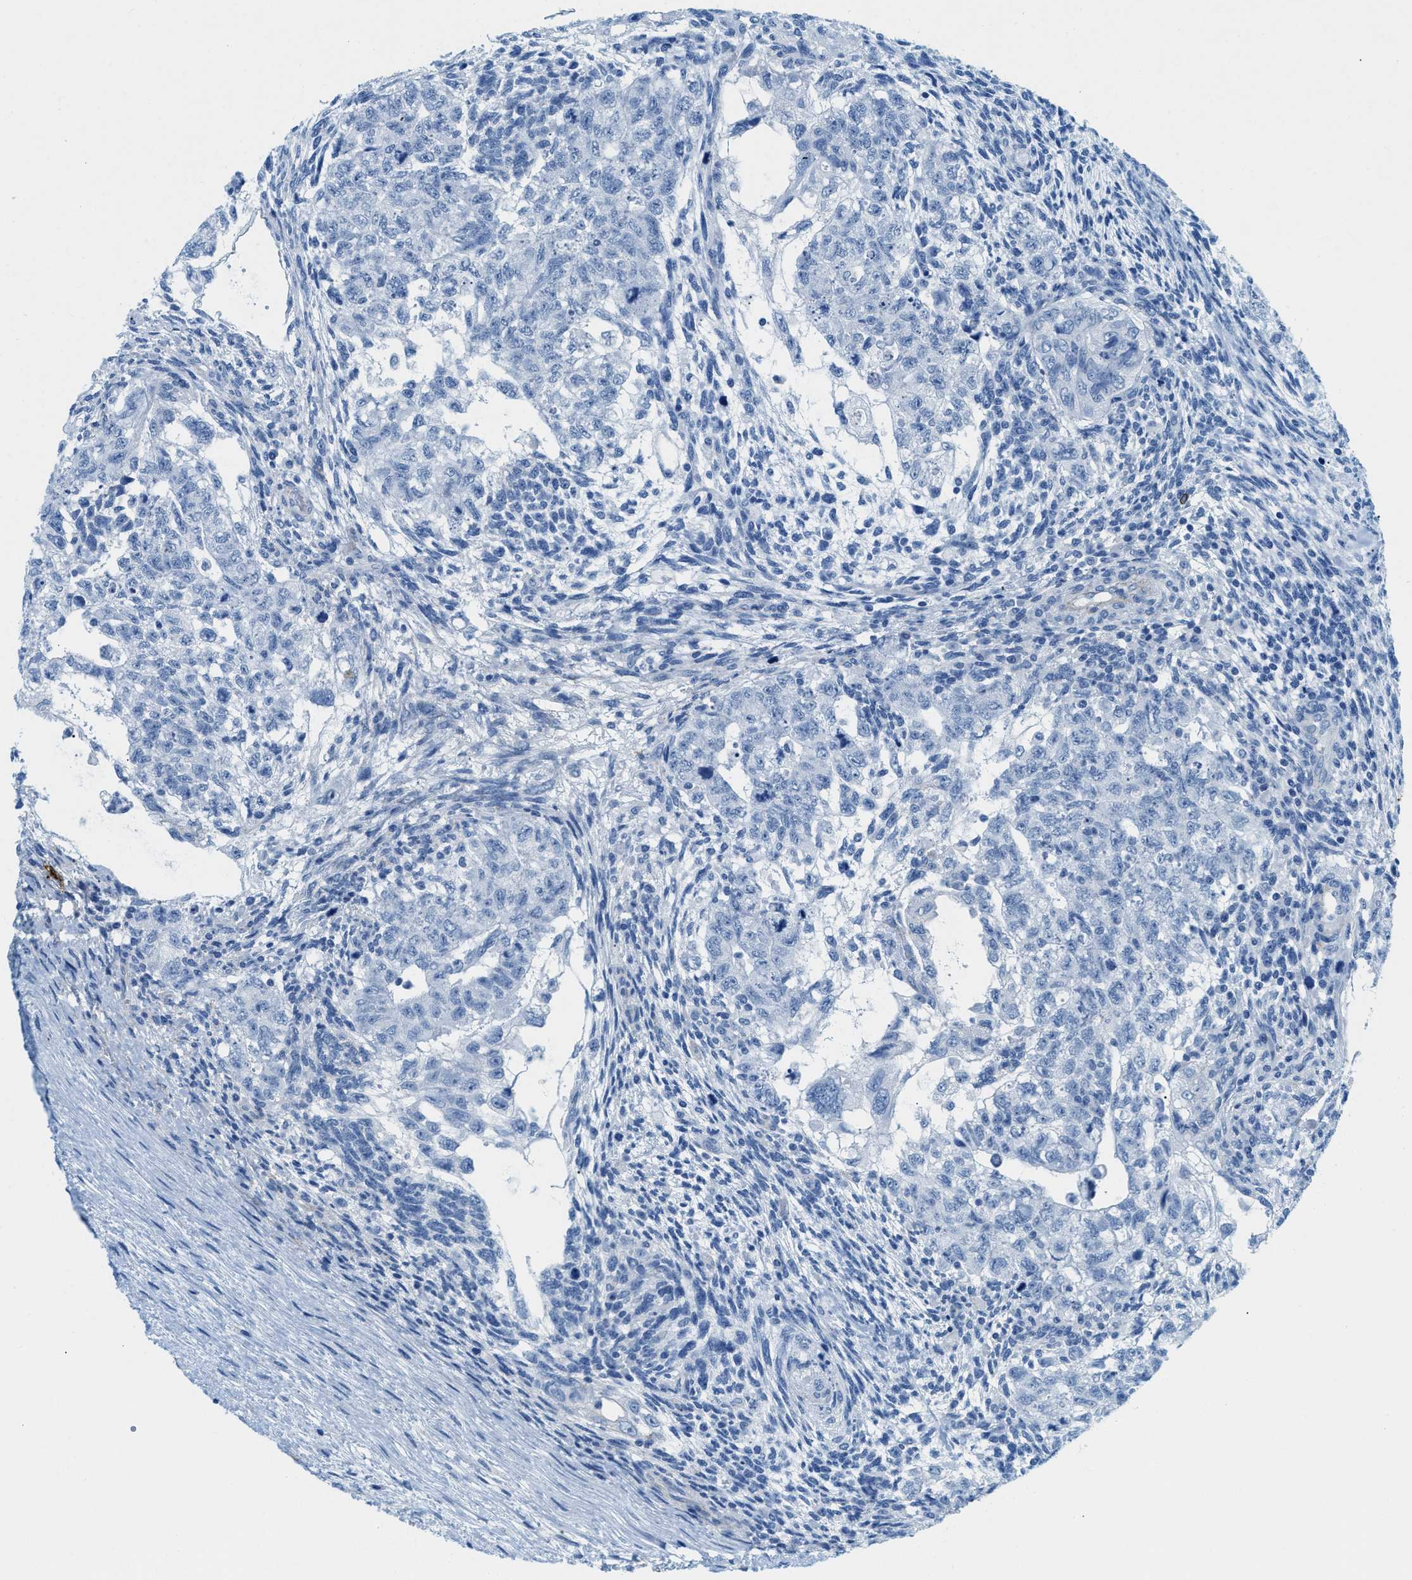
{"staining": {"intensity": "negative", "quantity": "none", "location": "none"}, "tissue": "testis cancer", "cell_type": "Tumor cells", "image_type": "cancer", "snomed": [{"axis": "morphology", "description": "Normal tissue, NOS"}, {"axis": "morphology", "description": "Carcinoma, Embryonal, NOS"}, {"axis": "topography", "description": "Testis"}], "caption": "This is an IHC image of human testis cancer. There is no expression in tumor cells.", "gene": "TPSAB1", "patient": {"sex": "male", "age": 36}}